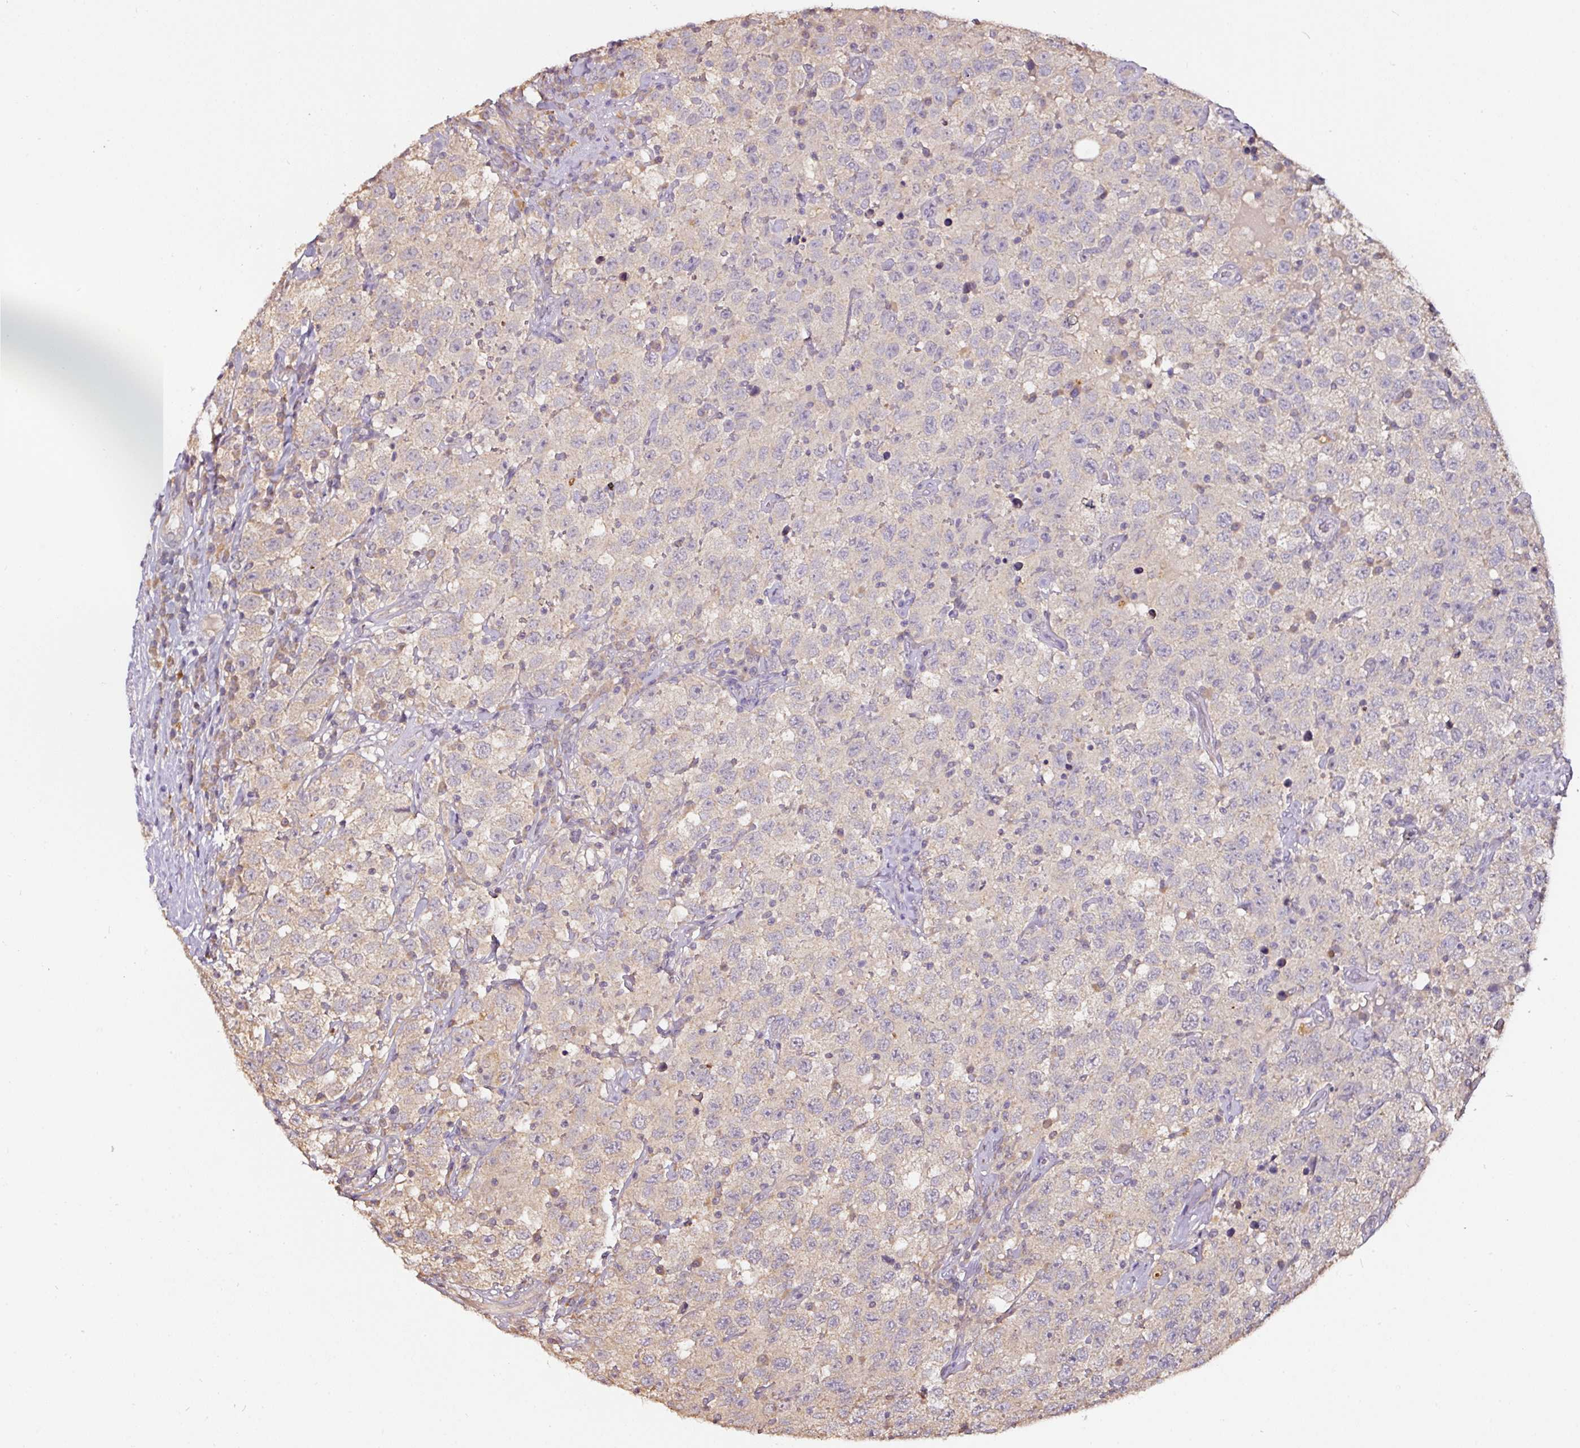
{"staining": {"intensity": "weak", "quantity": "<25%", "location": "cytoplasmic/membranous"}, "tissue": "testis cancer", "cell_type": "Tumor cells", "image_type": "cancer", "snomed": [{"axis": "morphology", "description": "Seminoma, NOS"}, {"axis": "topography", "description": "Testis"}], "caption": "Tumor cells are negative for brown protein staining in testis cancer. Brightfield microscopy of IHC stained with DAB (brown) and hematoxylin (blue), captured at high magnification.", "gene": "RPL38", "patient": {"sex": "male", "age": 41}}